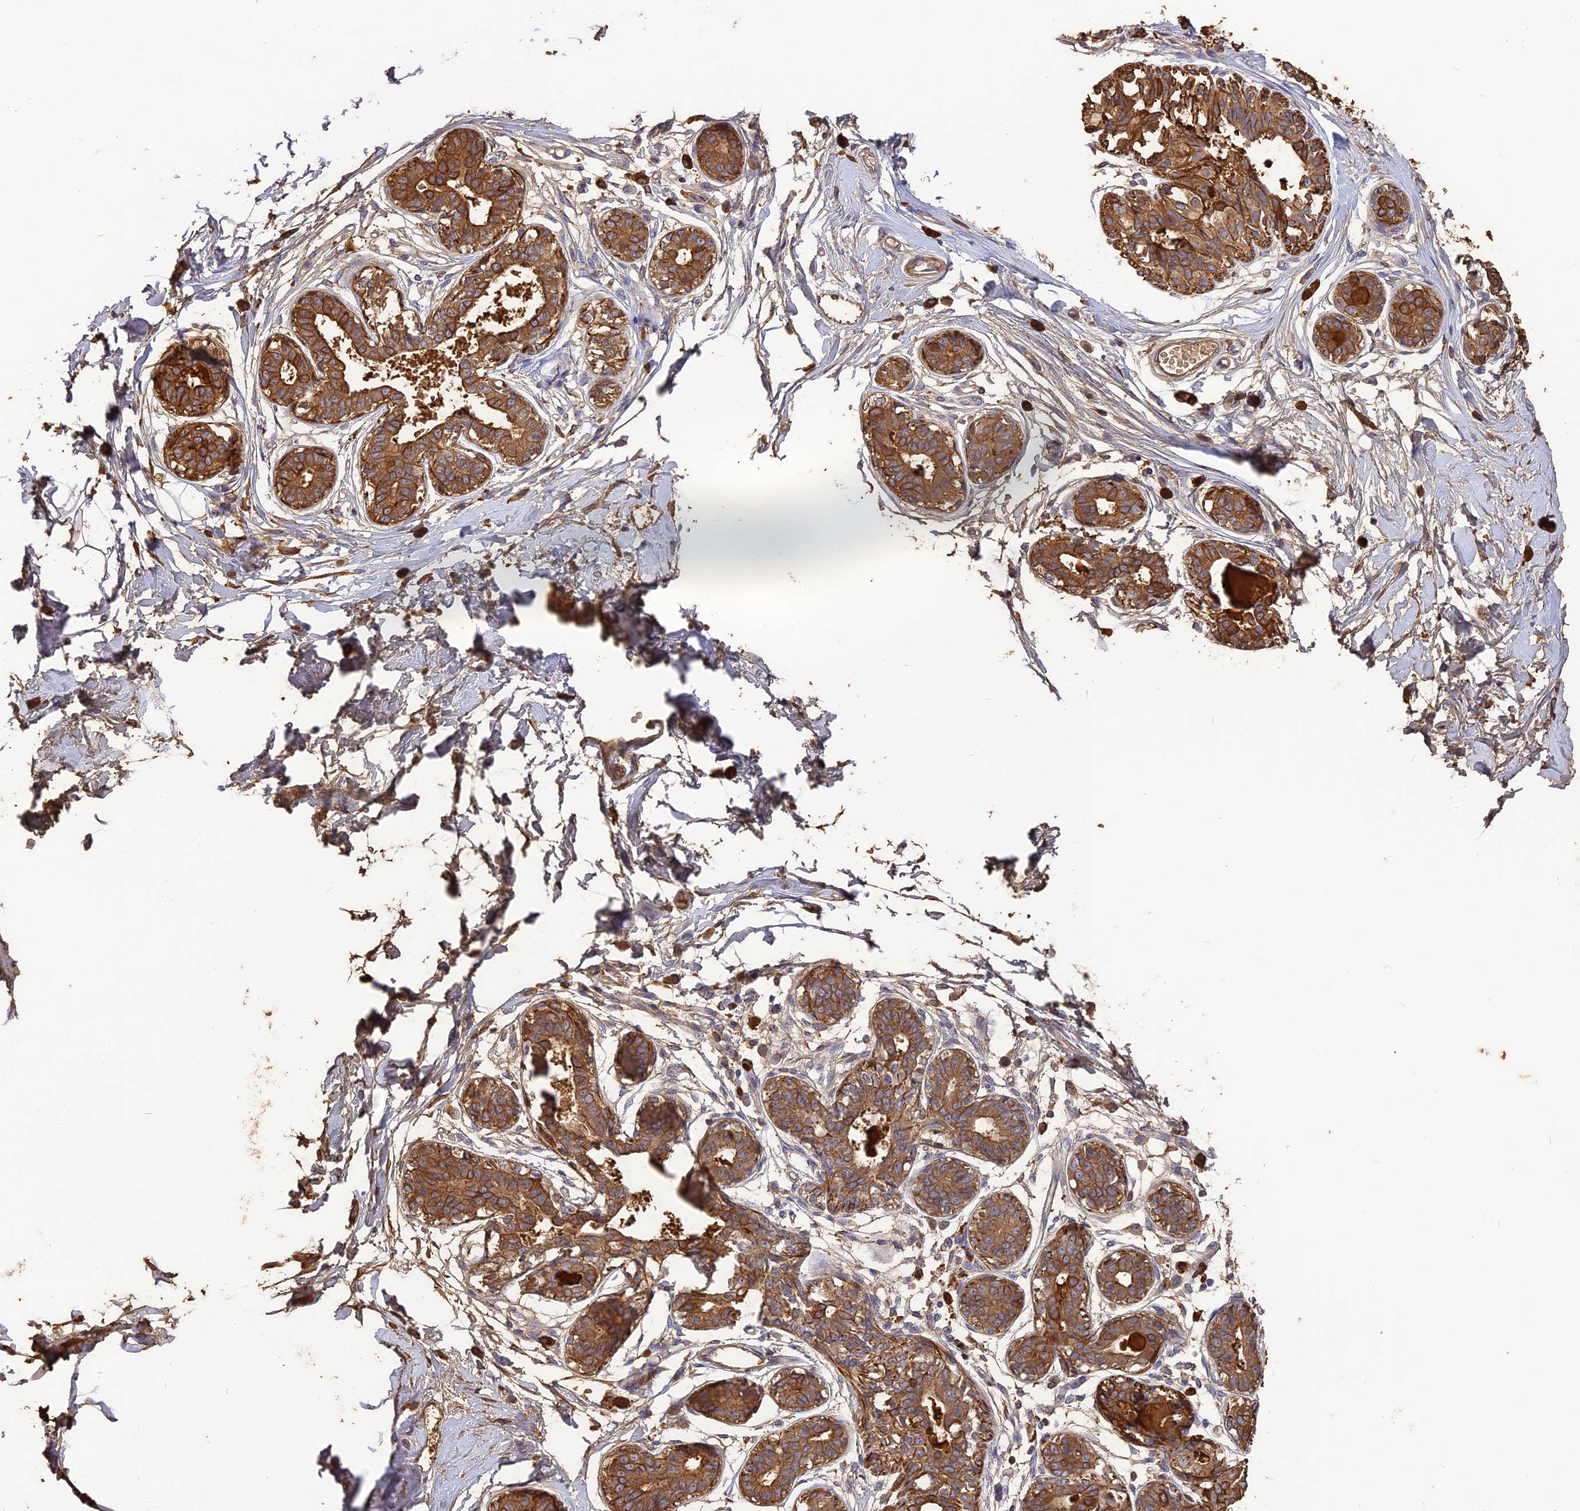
{"staining": {"intensity": "weak", "quantity": "25%-75%", "location": "cytoplasmic/membranous"}, "tissue": "breast", "cell_type": "Adipocytes", "image_type": "normal", "snomed": [{"axis": "morphology", "description": "Normal tissue, NOS"}, {"axis": "topography", "description": "Breast"}], "caption": "Immunohistochemistry (IHC) (DAB) staining of normal human breast exhibits weak cytoplasmic/membranous protein staining in about 25%-75% of adipocytes.", "gene": "ERMAP", "patient": {"sex": "female", "age": 45}}